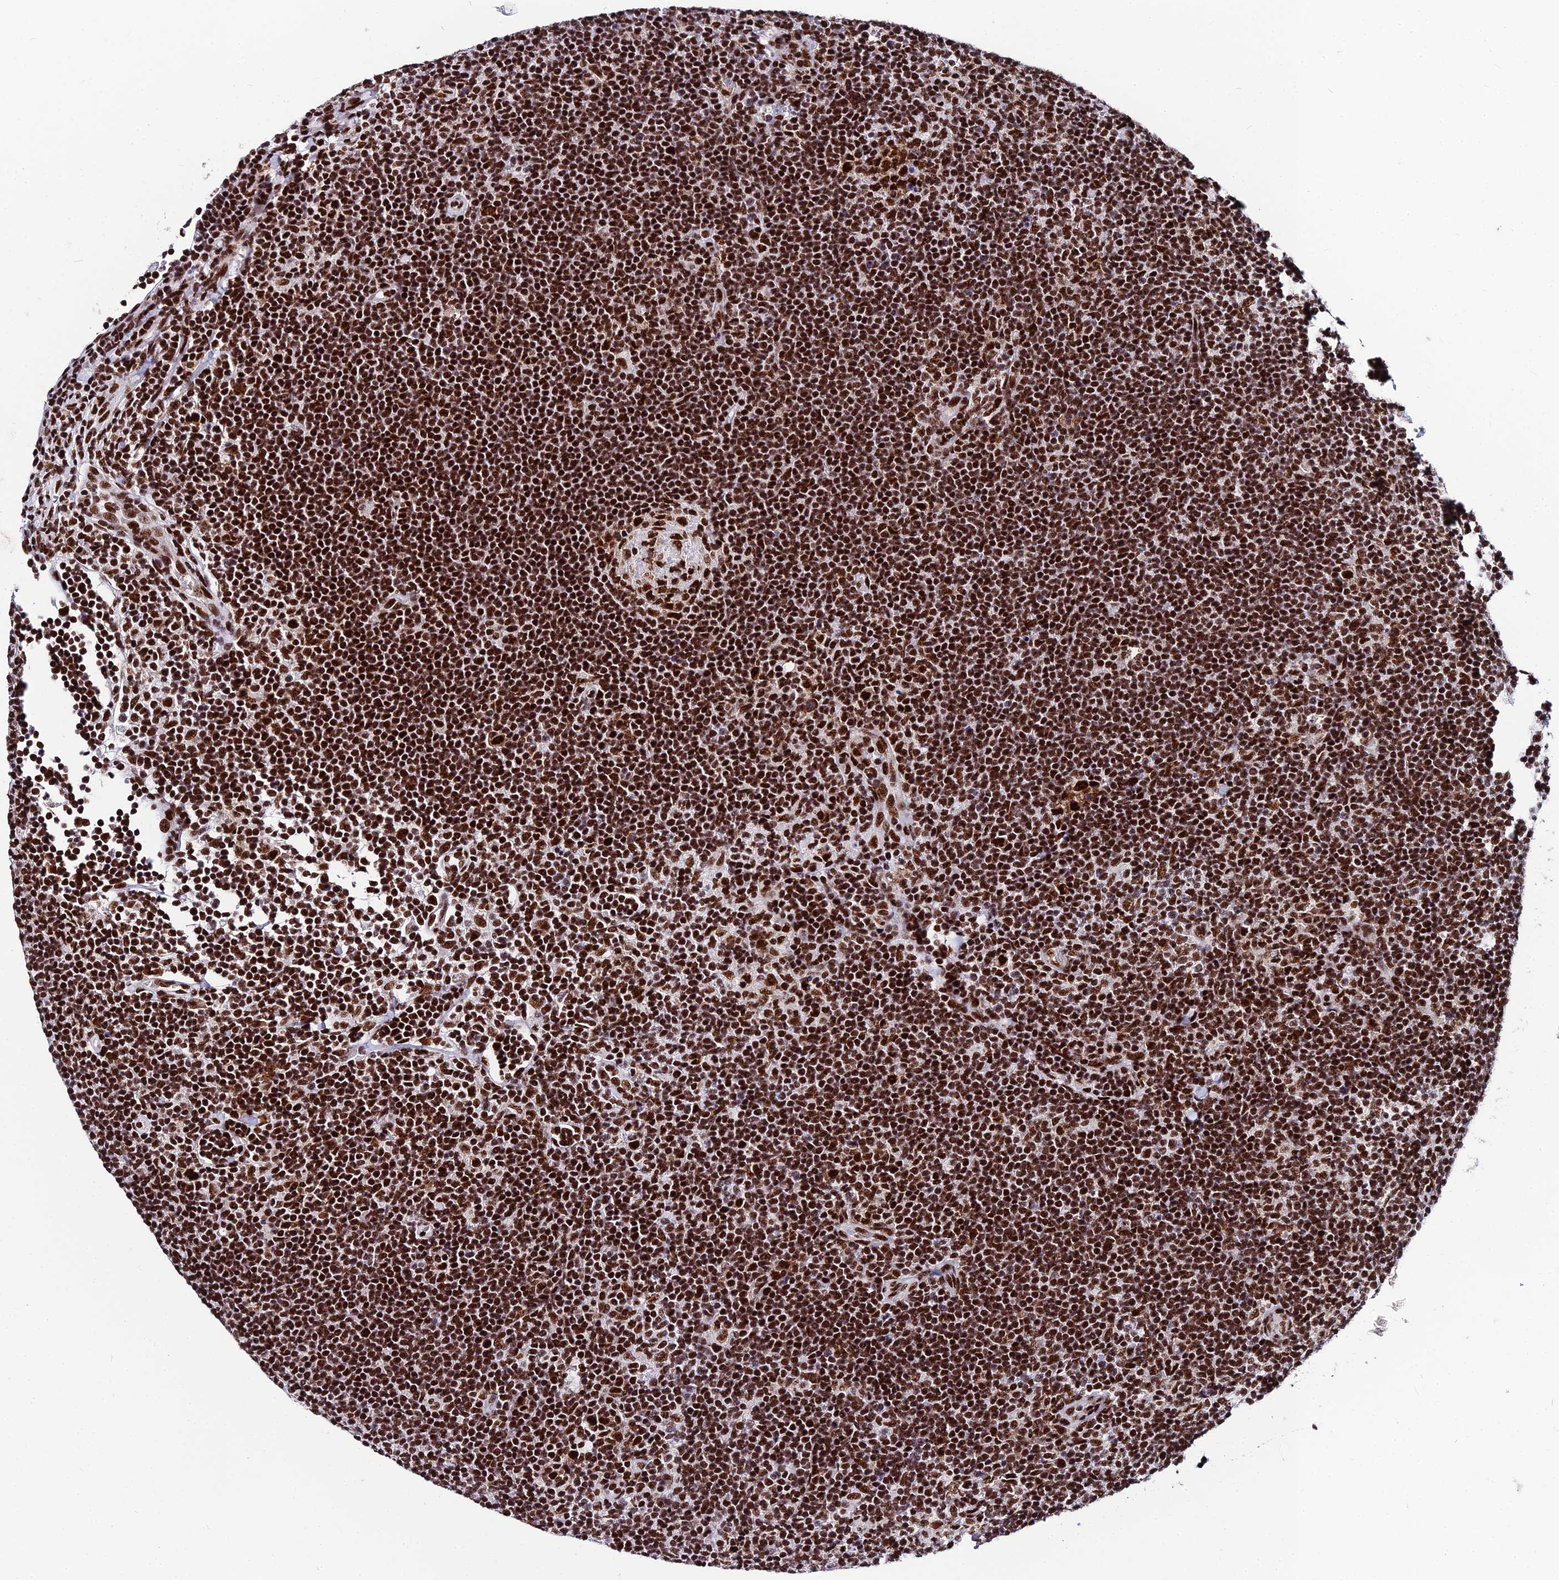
{"staining": {"intensity": "strong", "quantity": ">75%", "location": "nuclear"}, "tissue": "lymphoma", "cell_type": "Tumor cells", "image_type": "cancer", "snomed": [{"axis": "morphology", "description": "Hodgkin's disease, NOS"}, {"axis": "topography", "description": "Lymph node"}], "caption": "Lymphoma stained for a protein (brown) displays strong nuclear positive positivity in about >75% of tumor cells.", "gene": "HNRNPH1", "patient": {"sex": "female", "age": 57}}